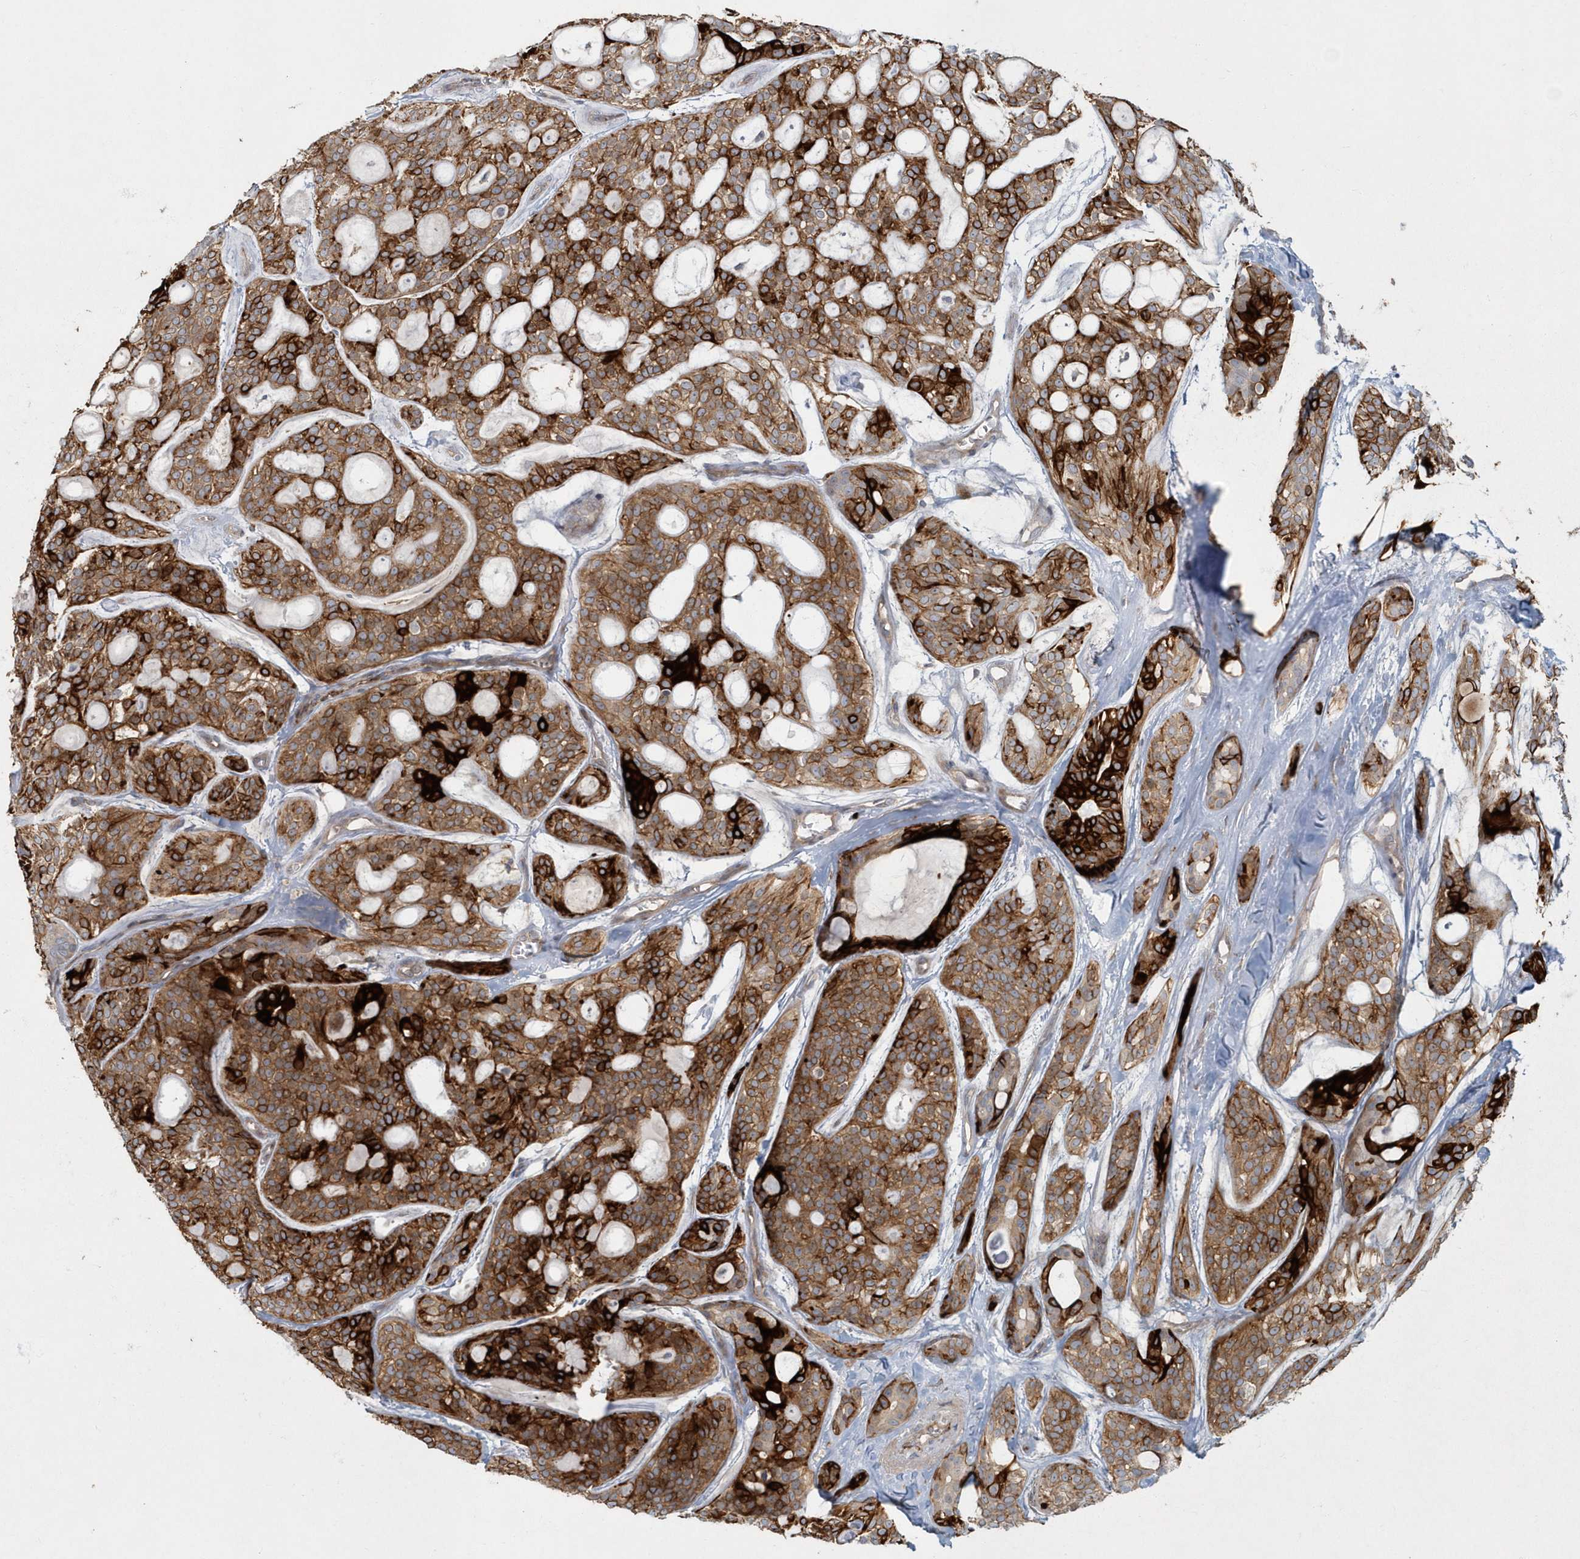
{"staining": {"intensity": "strong", "quantity": ">75%", "location": "cytoplasmic/membranous"}, "tissue": "head and neck cancer", "cell_type": "Tumor cells", "image_type": "cancer", "snomed": [{"axis": "morphology", "description": "Adenocarcinoma, NOS"}, {"axis": "topography", "description": "Head-Neck"}], "caption": "Tumor cells show high levels of strong cytoplasmic/membranous staining in about >75% of cells in human head and neck cancer (adenocarcinoma).", "gene": "ARHGEF38", "patient": {"sex": "male", "age": 66}}